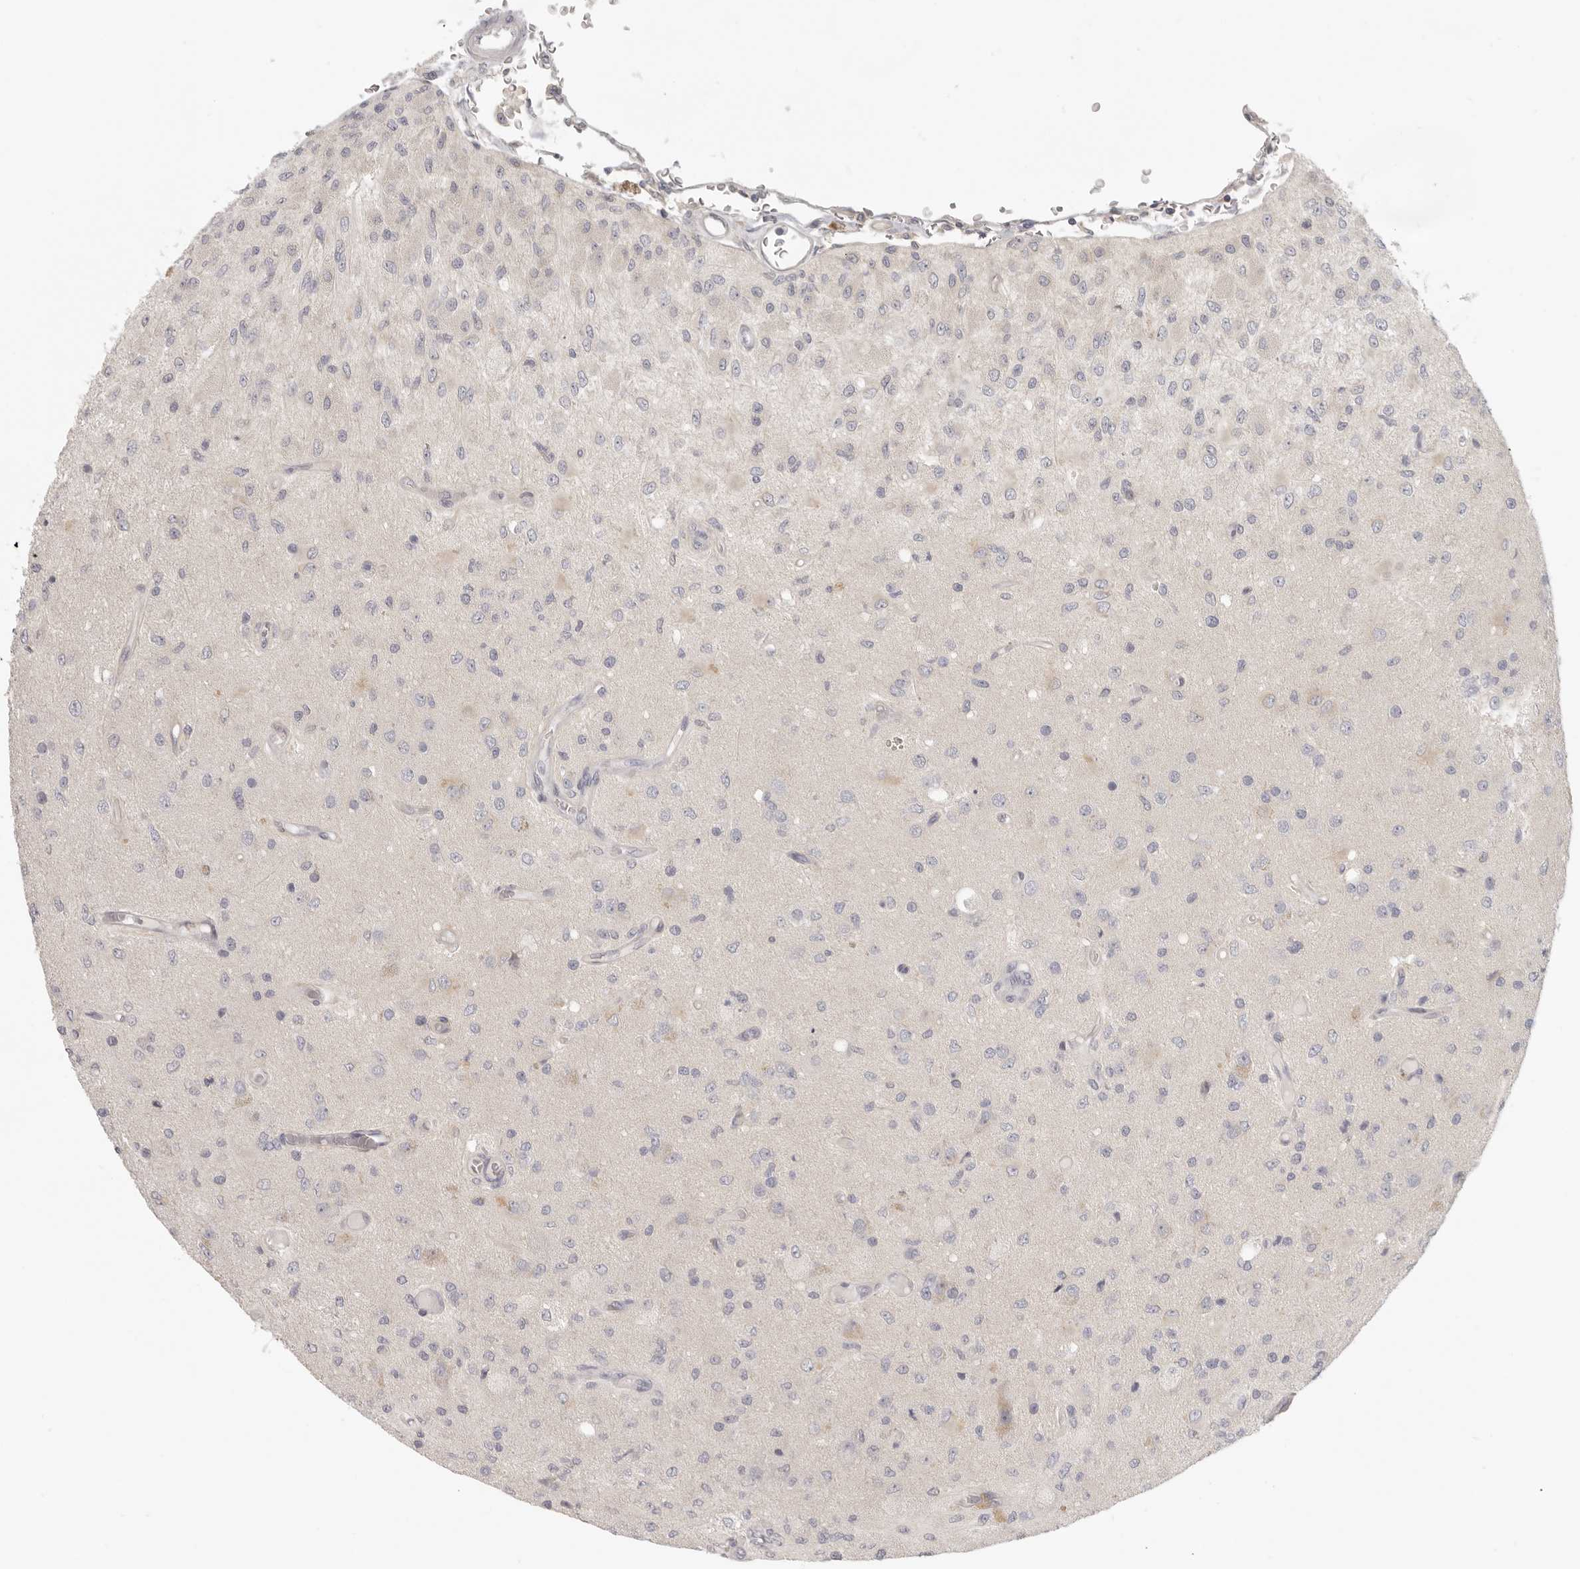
{"staining": {"intensity": "negative", "quantity": "none", "location": "none"}, "tissue": "glioma", "cell_type": "Tumor cells", "image_type": "cancer", "snomed": [{"axis": "morphology", "description": "Normal tissue, NOS"}, {"axis": "morphology", "description": "Glioma, malignant, High grade"}, {"axis": "topography", "description": "Cerebral cortex"}], "caption": "IHC image of neoplastic tissue: human high-grade glioma (malignant) stained with DAB exhibits no significant protein expression in tumor cells.", "gene": "AHDC1", "patient": {"sex": "male", "age": 77}}